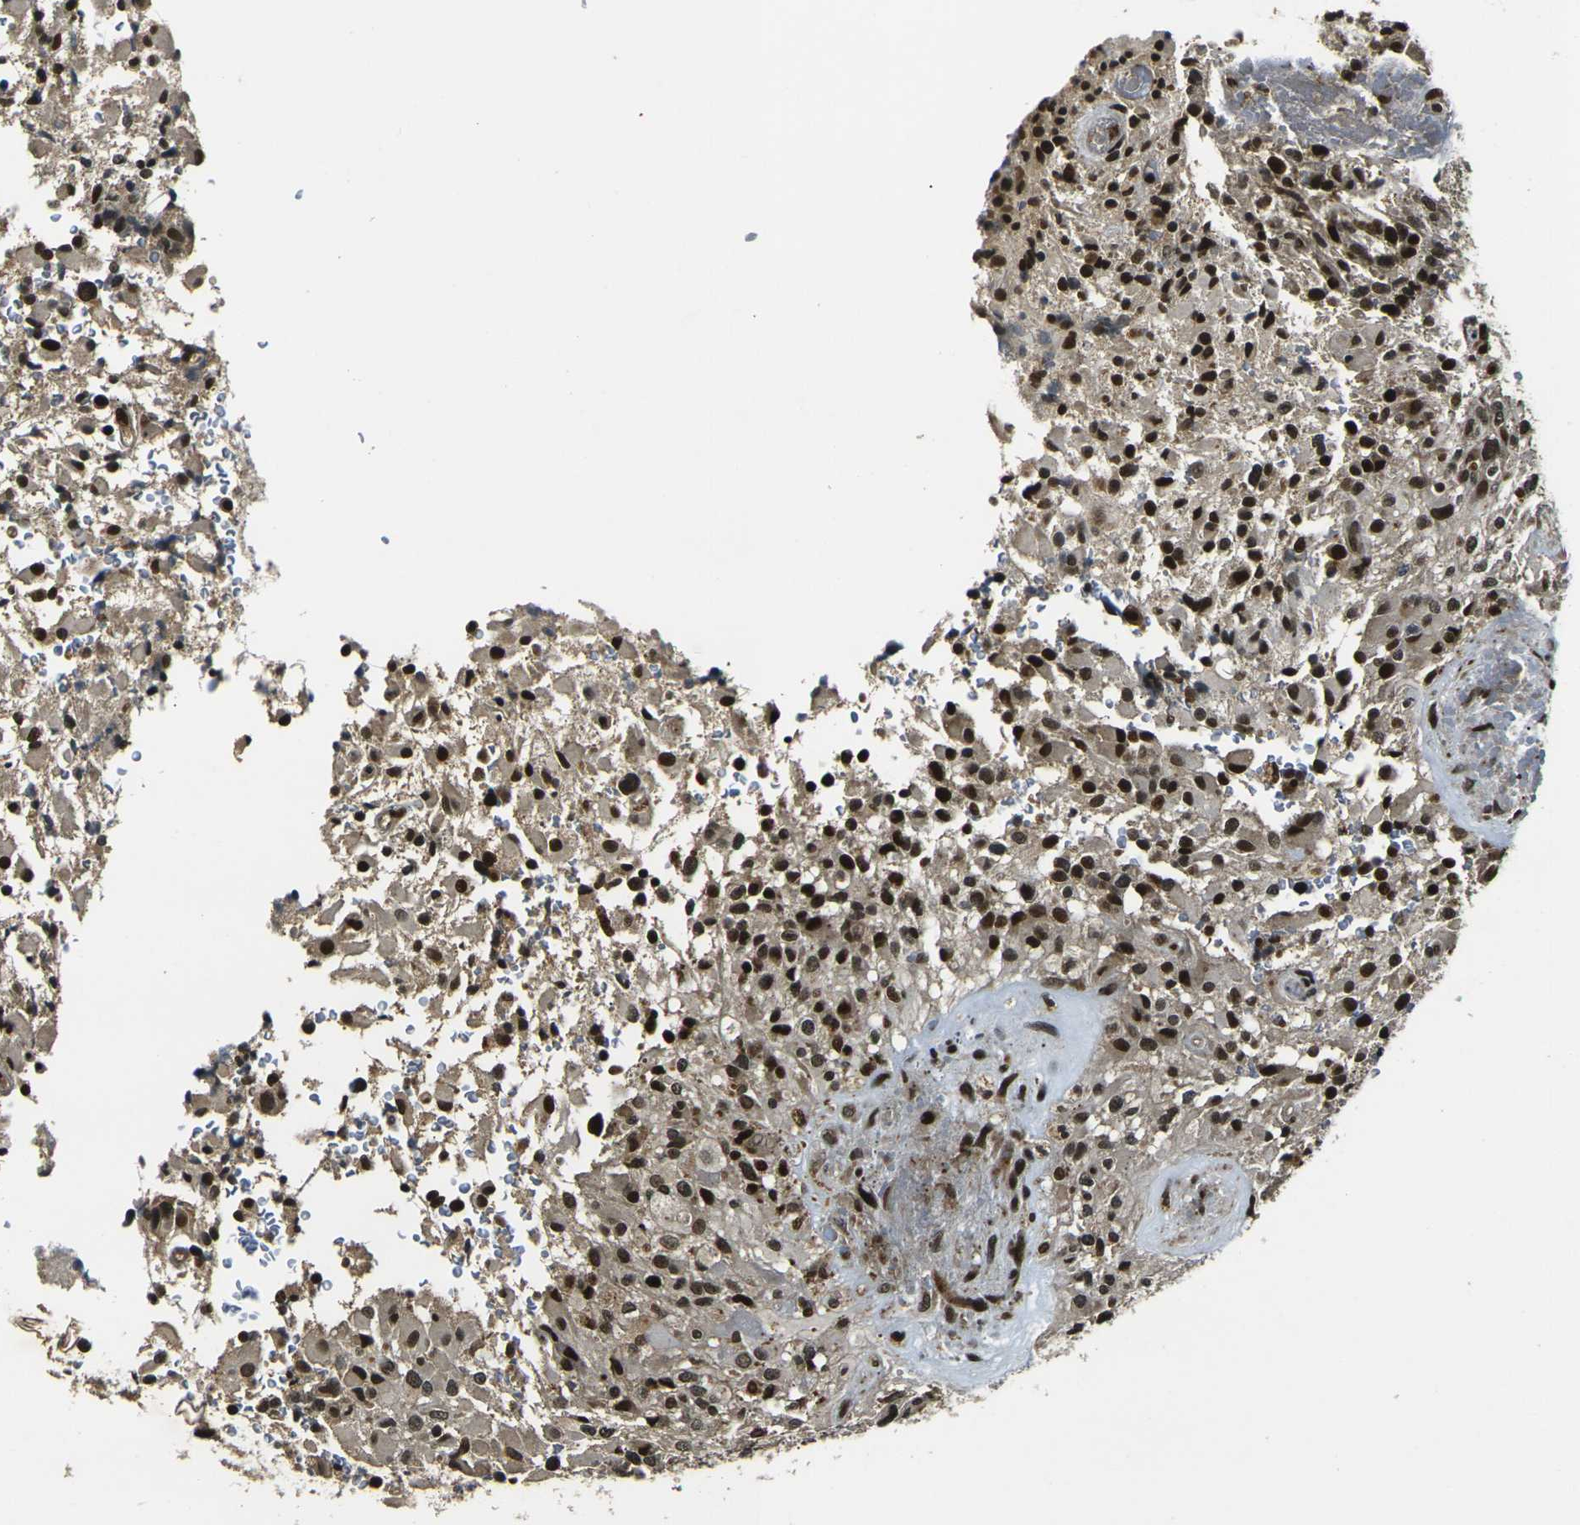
{"staining": {"intensity": "strong", "quantity": ">75%", "location": "nuclear"}, "tissue": "glioma", "cell_type": "Tumor cells", "image_type": "cancer", "snomed": [{"axis": "morphology", "description": "Glioma, malignant, High grade"}, {"axis": "topography", "description": "Brain"}], "caption": "Malignant glioma (high-grade) tissue demonstrates strong nuclear staining in about >75% of tumor cells", "gene": "ACTL6A", "patient": {"sex": "male", "age": 71}}